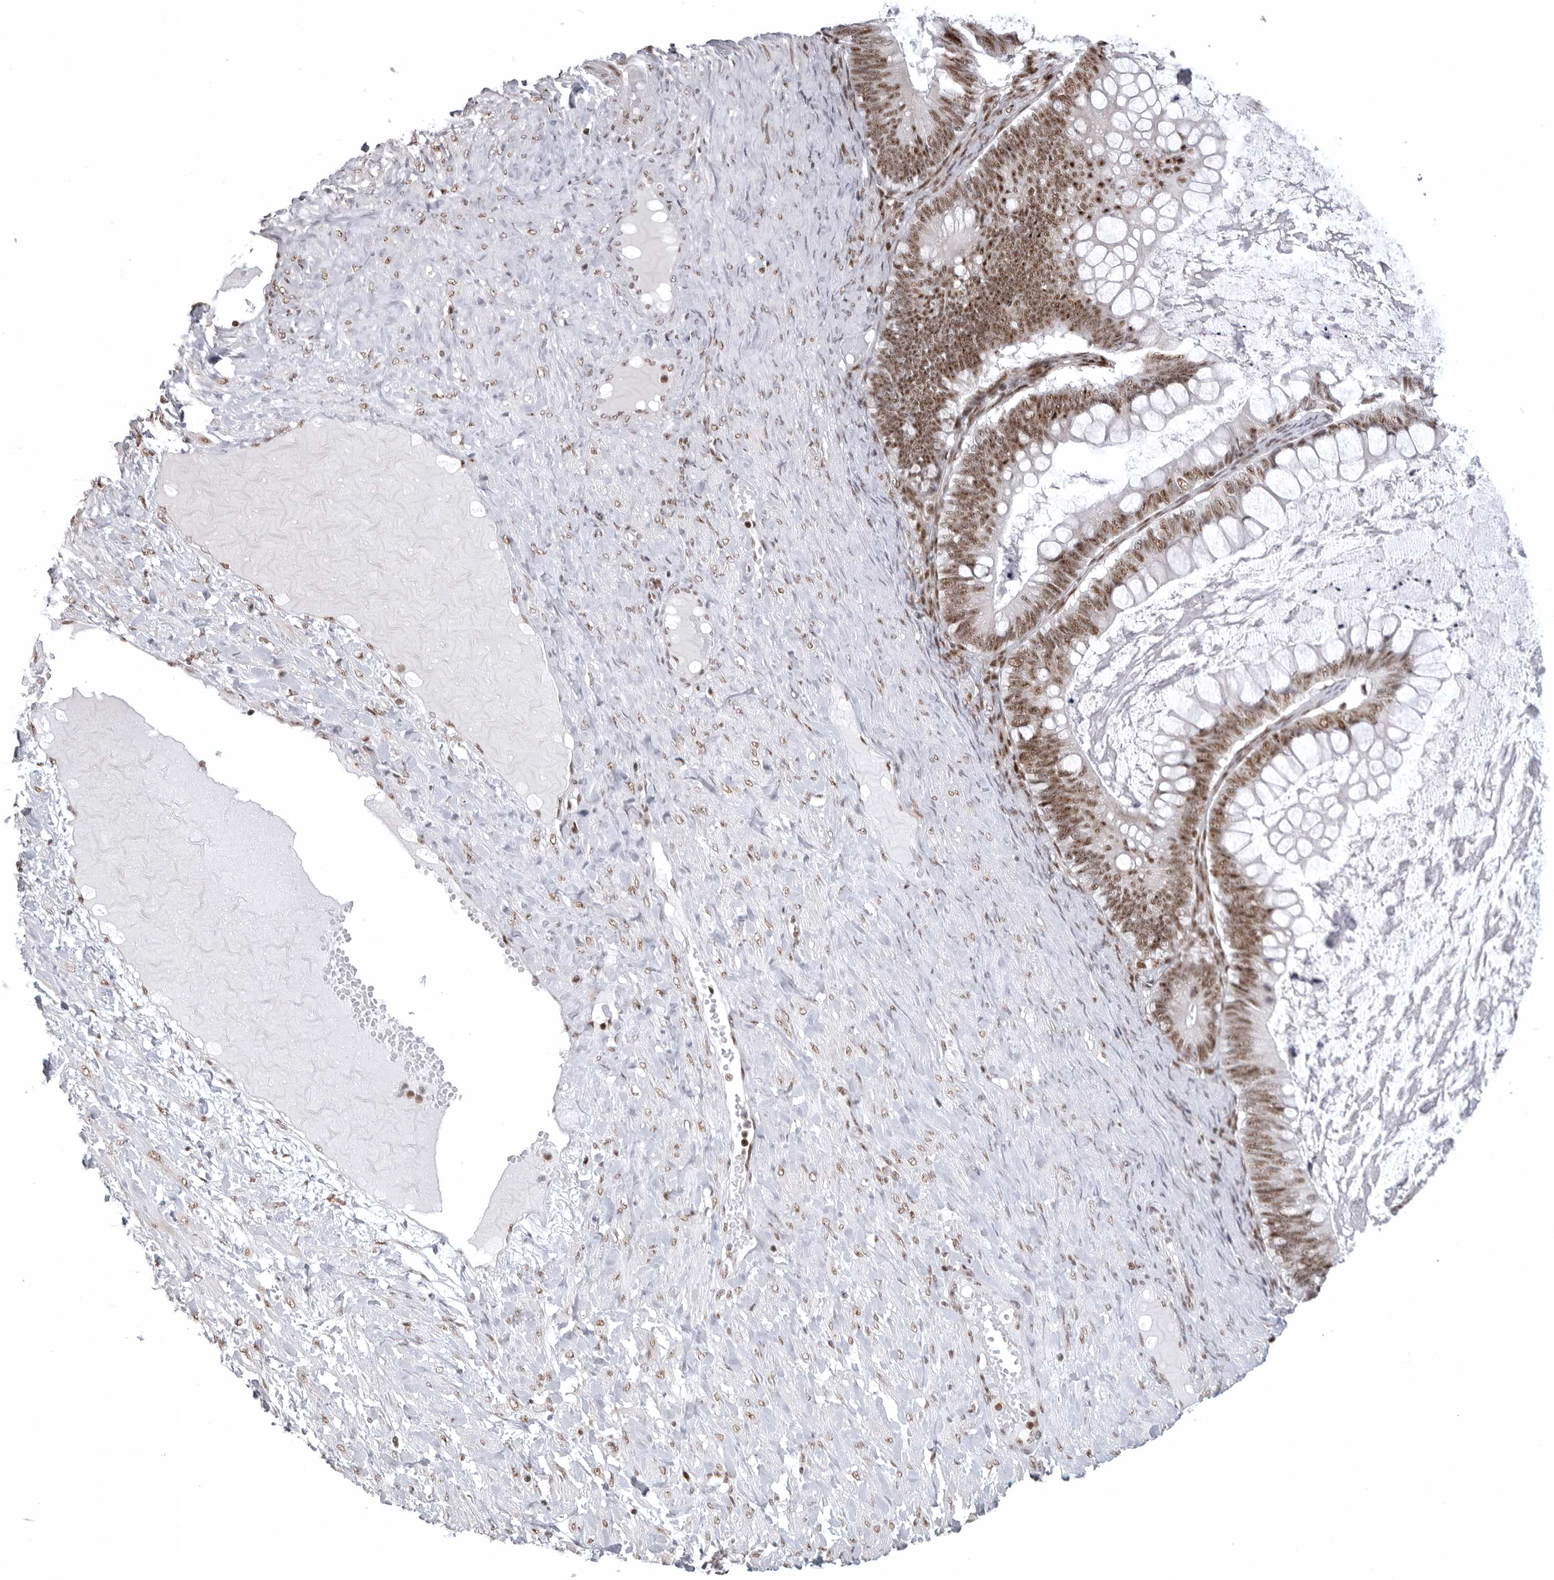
{"staining": {"intensity": "moderate", "quantity": ">75%", "location": "nuclear"}, "tissue": "ovarian cancer", "cell_type": "Tumor cells", "image_type": "cancer", "snomed": [{"axis": "morphology", "description": "Cystadenocarcinoma, mucinous, NOS"}, {"axis": "topography", "description": "Ovary"}], "caption": "IHC of ovarian cancer (mucinous cystadenocarcinoma) exhibits medium levels of moderate nuclear staining in approximately >75% of tumor cells.", "gene": "WRAP53", "patient": {"sex": "female", "age": 61}}